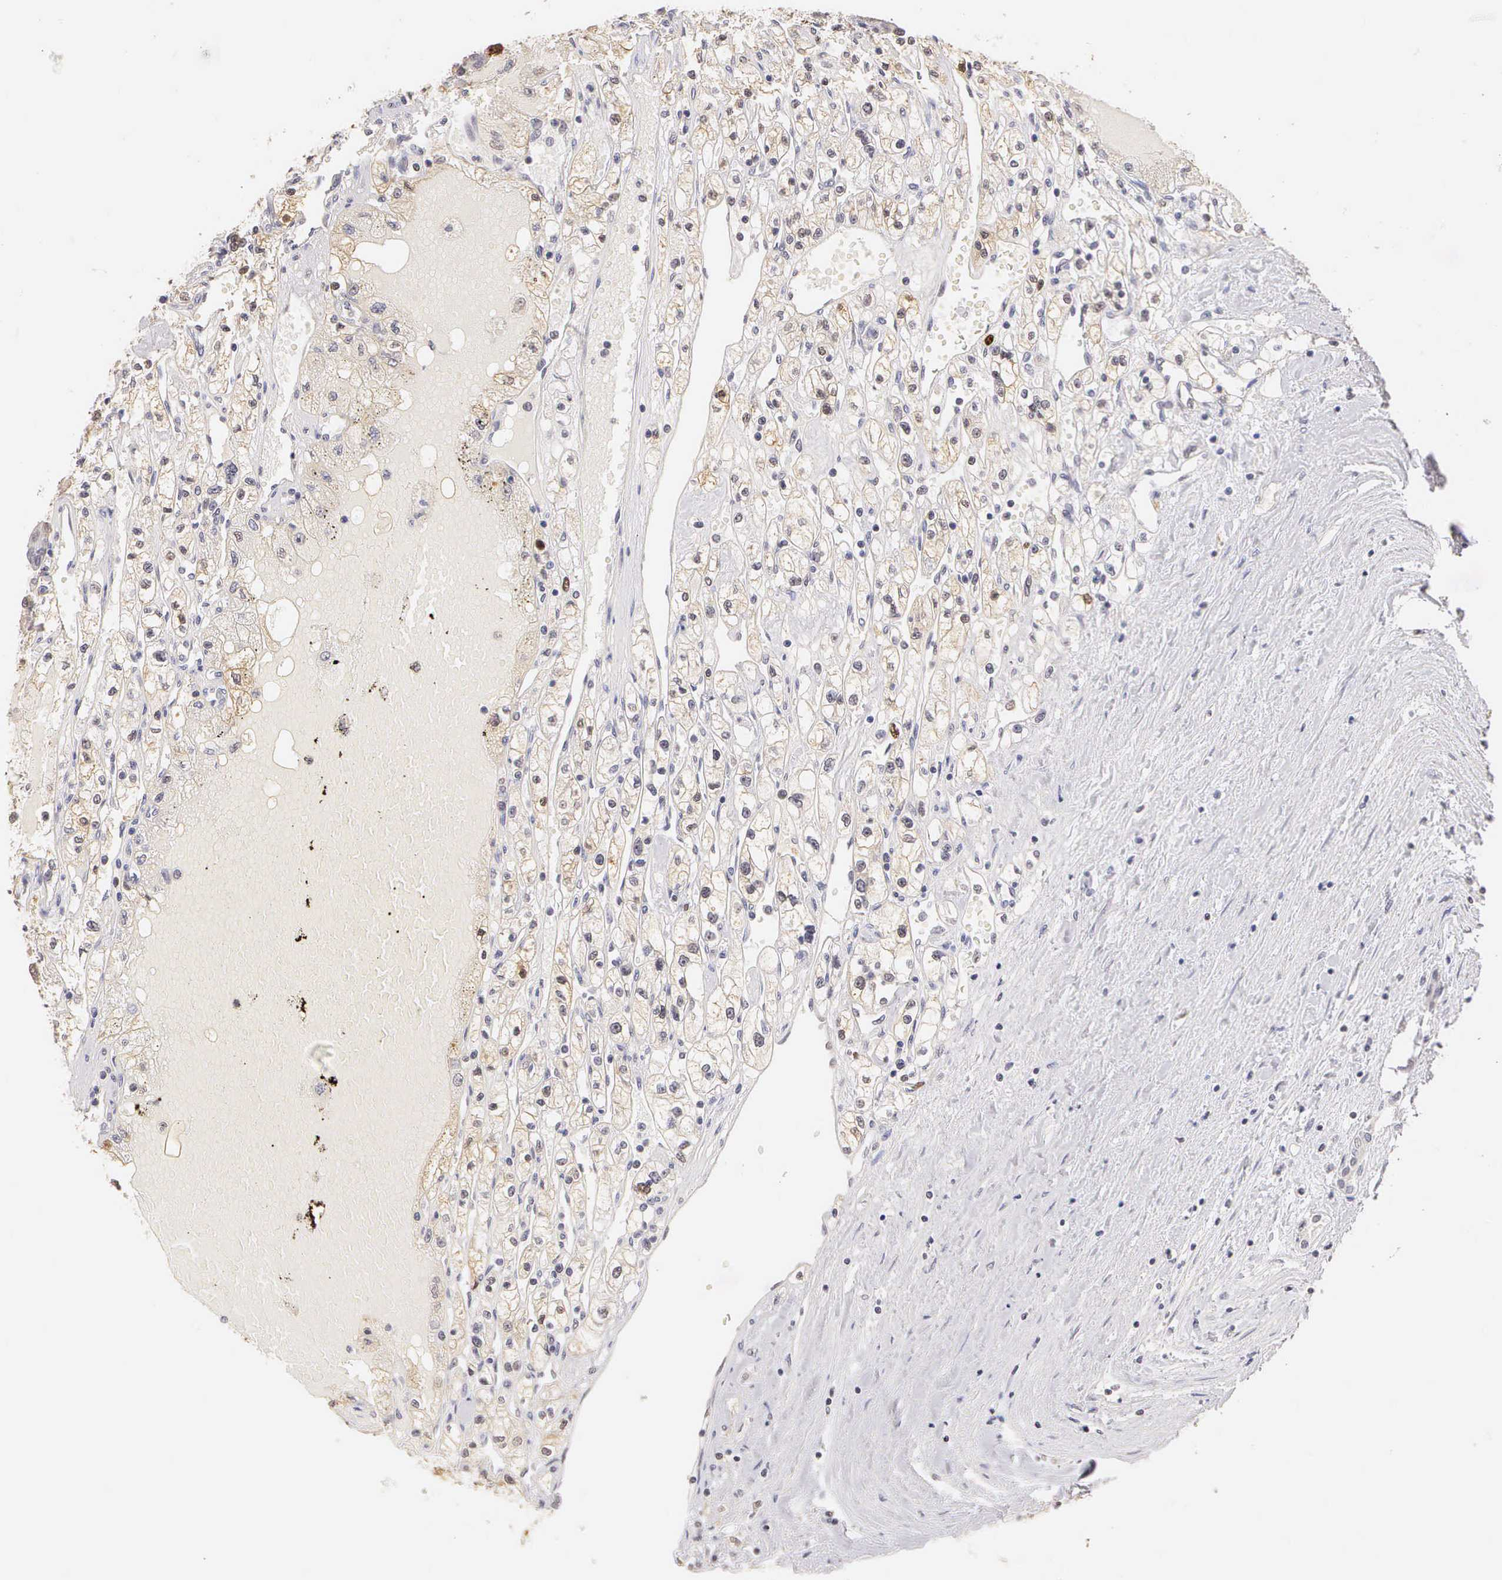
{"staining": {"intensity": "moderate", "quantity": "<25%", "location": "nuclear"}, "tissue": "renal cancer", "cell_type": "Tumor cells", "image_type": "cancer", "snomed": [{"axis": "morphology", "description": "Adenocarcinoma, NOS"}, {"axis": "topography", "description": "Kidney"}], "caption": "Immunohistochemistry image of human adenocarcinoma (renal) stained for a protein (brown), which exhibits low levels of moderate nuclear positivity in about <25% of tumor cells.", "gene": "MKI67", "patient": {"sex": "male", "age": 56}}